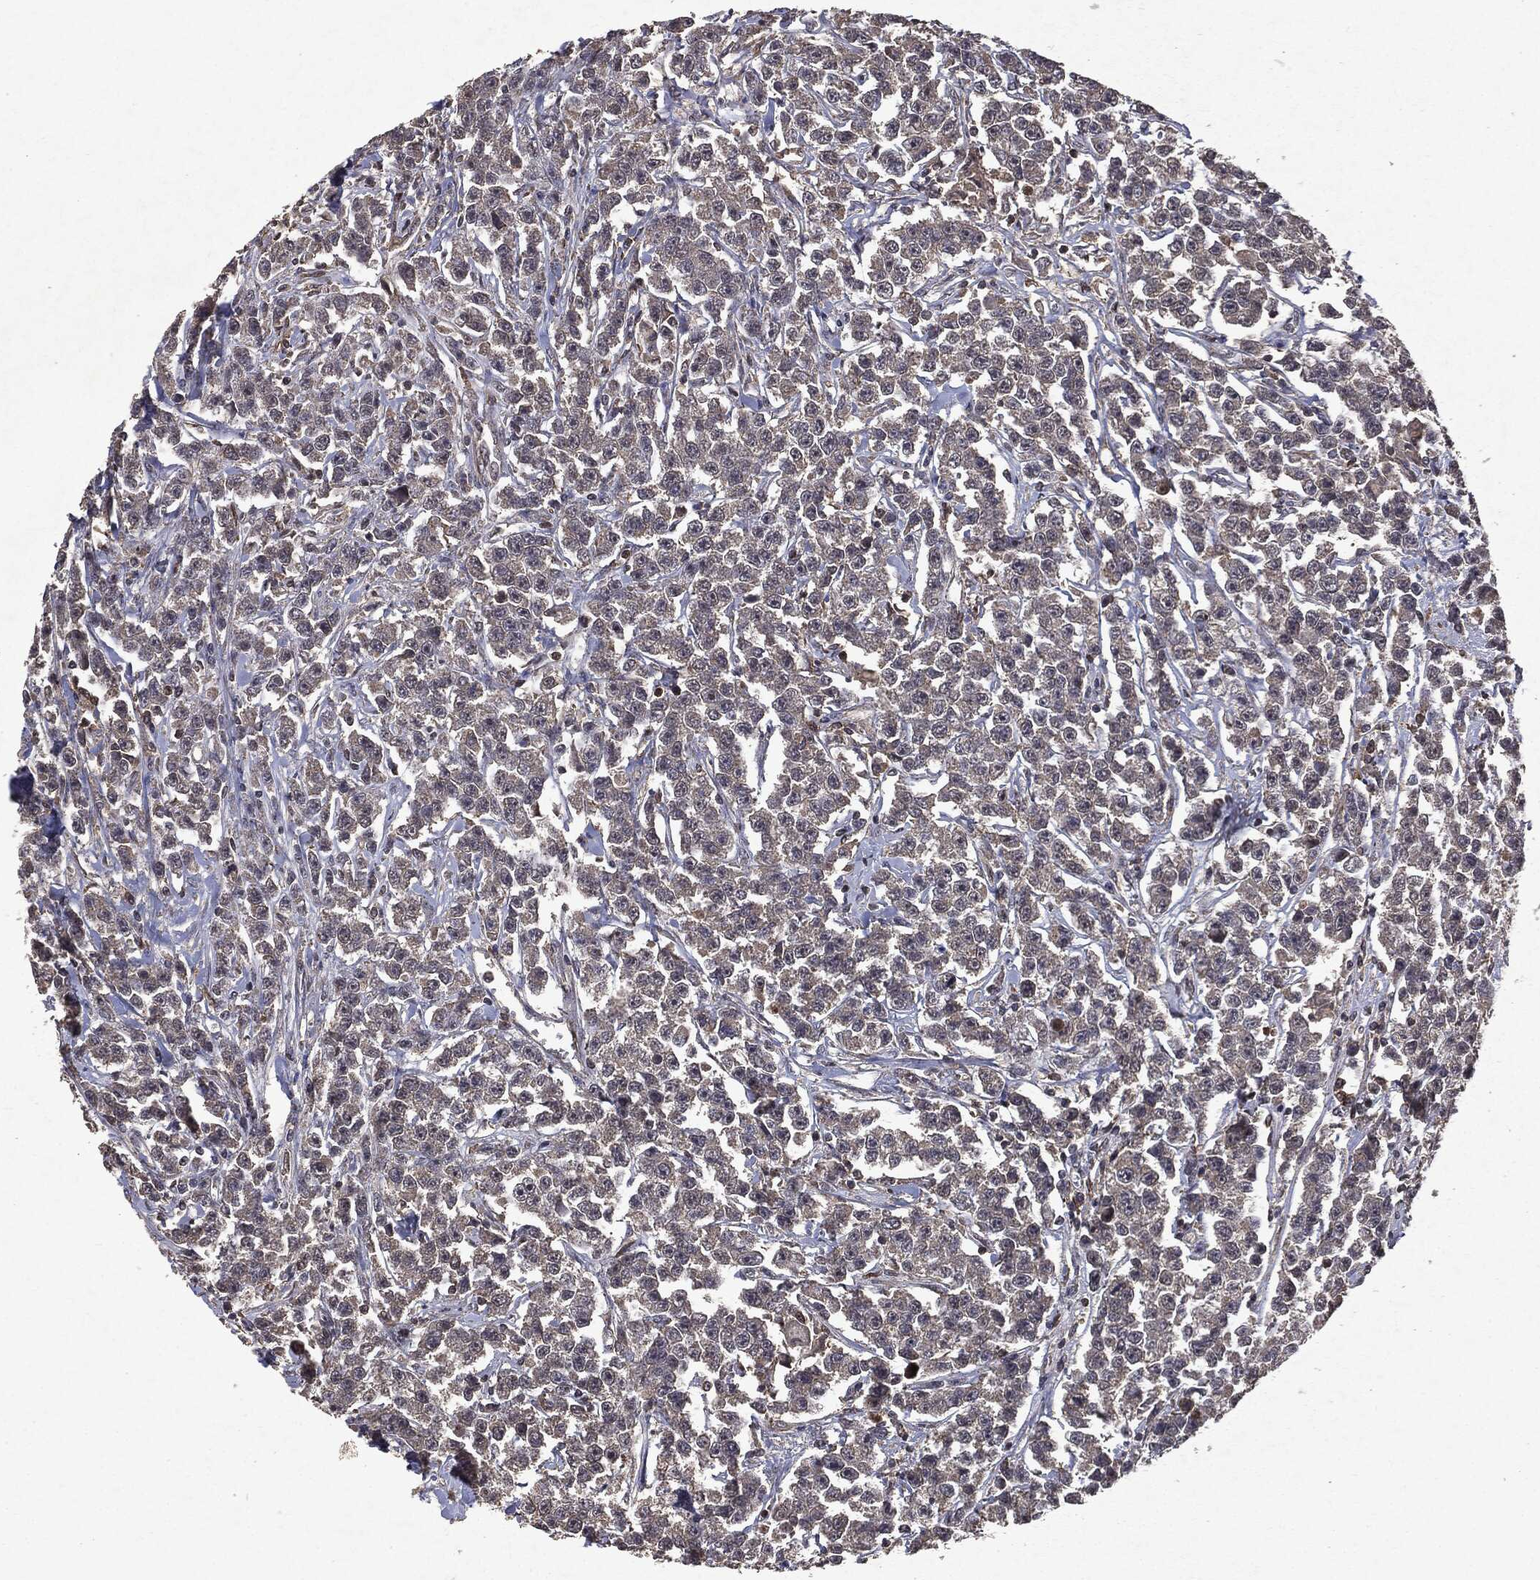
{"staining": {"intensity": "negative", "quantity": "none", "location": "none"}, "tissue": "testis cancer", "cell_type": "Tumor cells", "image_type": "cancer", "snomed": [{"axis": "morphology", "description": "Seminoma, NOS"}, {"axis": "topography", "description": "Testis"}], "caption": "There is no significant positivity in tumor cells of testis cancer. (DAB (3,3'-diaminobenzidine) immunohistochemistry with hematoxylin counter stain).", "gene": "PTEN", "patient": {"sex": "male", "age": 59}}